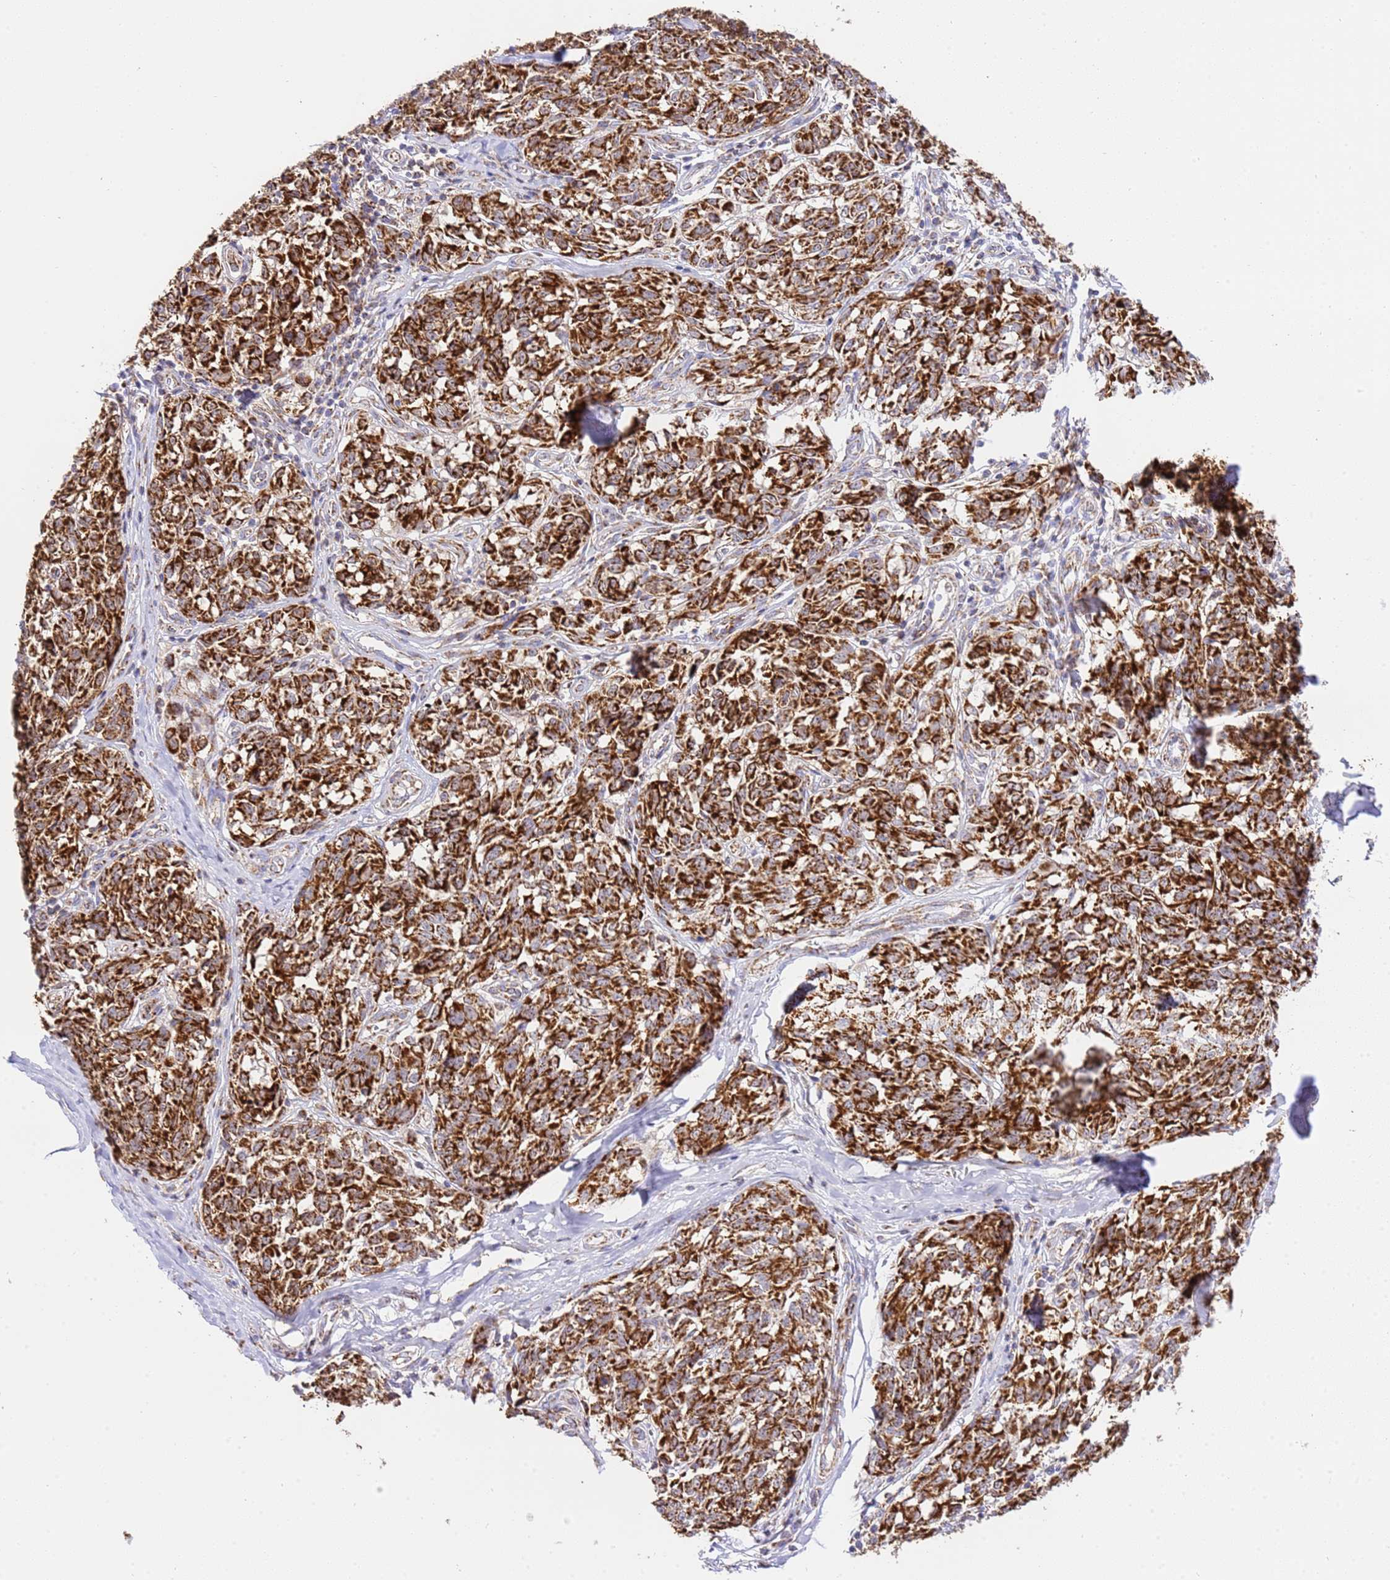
{"staining": {"intensity": "strong", "quantity": ">75%", "location": "cytoplasmic/membranous"}, "tissue": "melanoma", "cell_type": "Tumor cells", "image_type": "cancer", "snomed": [{"axis": "morphology", "description": "Normal tissue, NOS"}, {"axis": "morphology", "description": "Malignant melanoma, NOS"}, {"axis": "topography", "description": "Skin"}], "caption": "Strong cytoplasmic/membranous protein expression is seen in approximately >75% of tumor cells in melanoma. The protein is stained brown, and the nuclei are stained in blue (DAB (3,3'-diaminobenzidine) IHC with brightfield microscopy, high magnification).", "gene": "ZBTB39", "patient": {"sex": "female", "age": 64}}